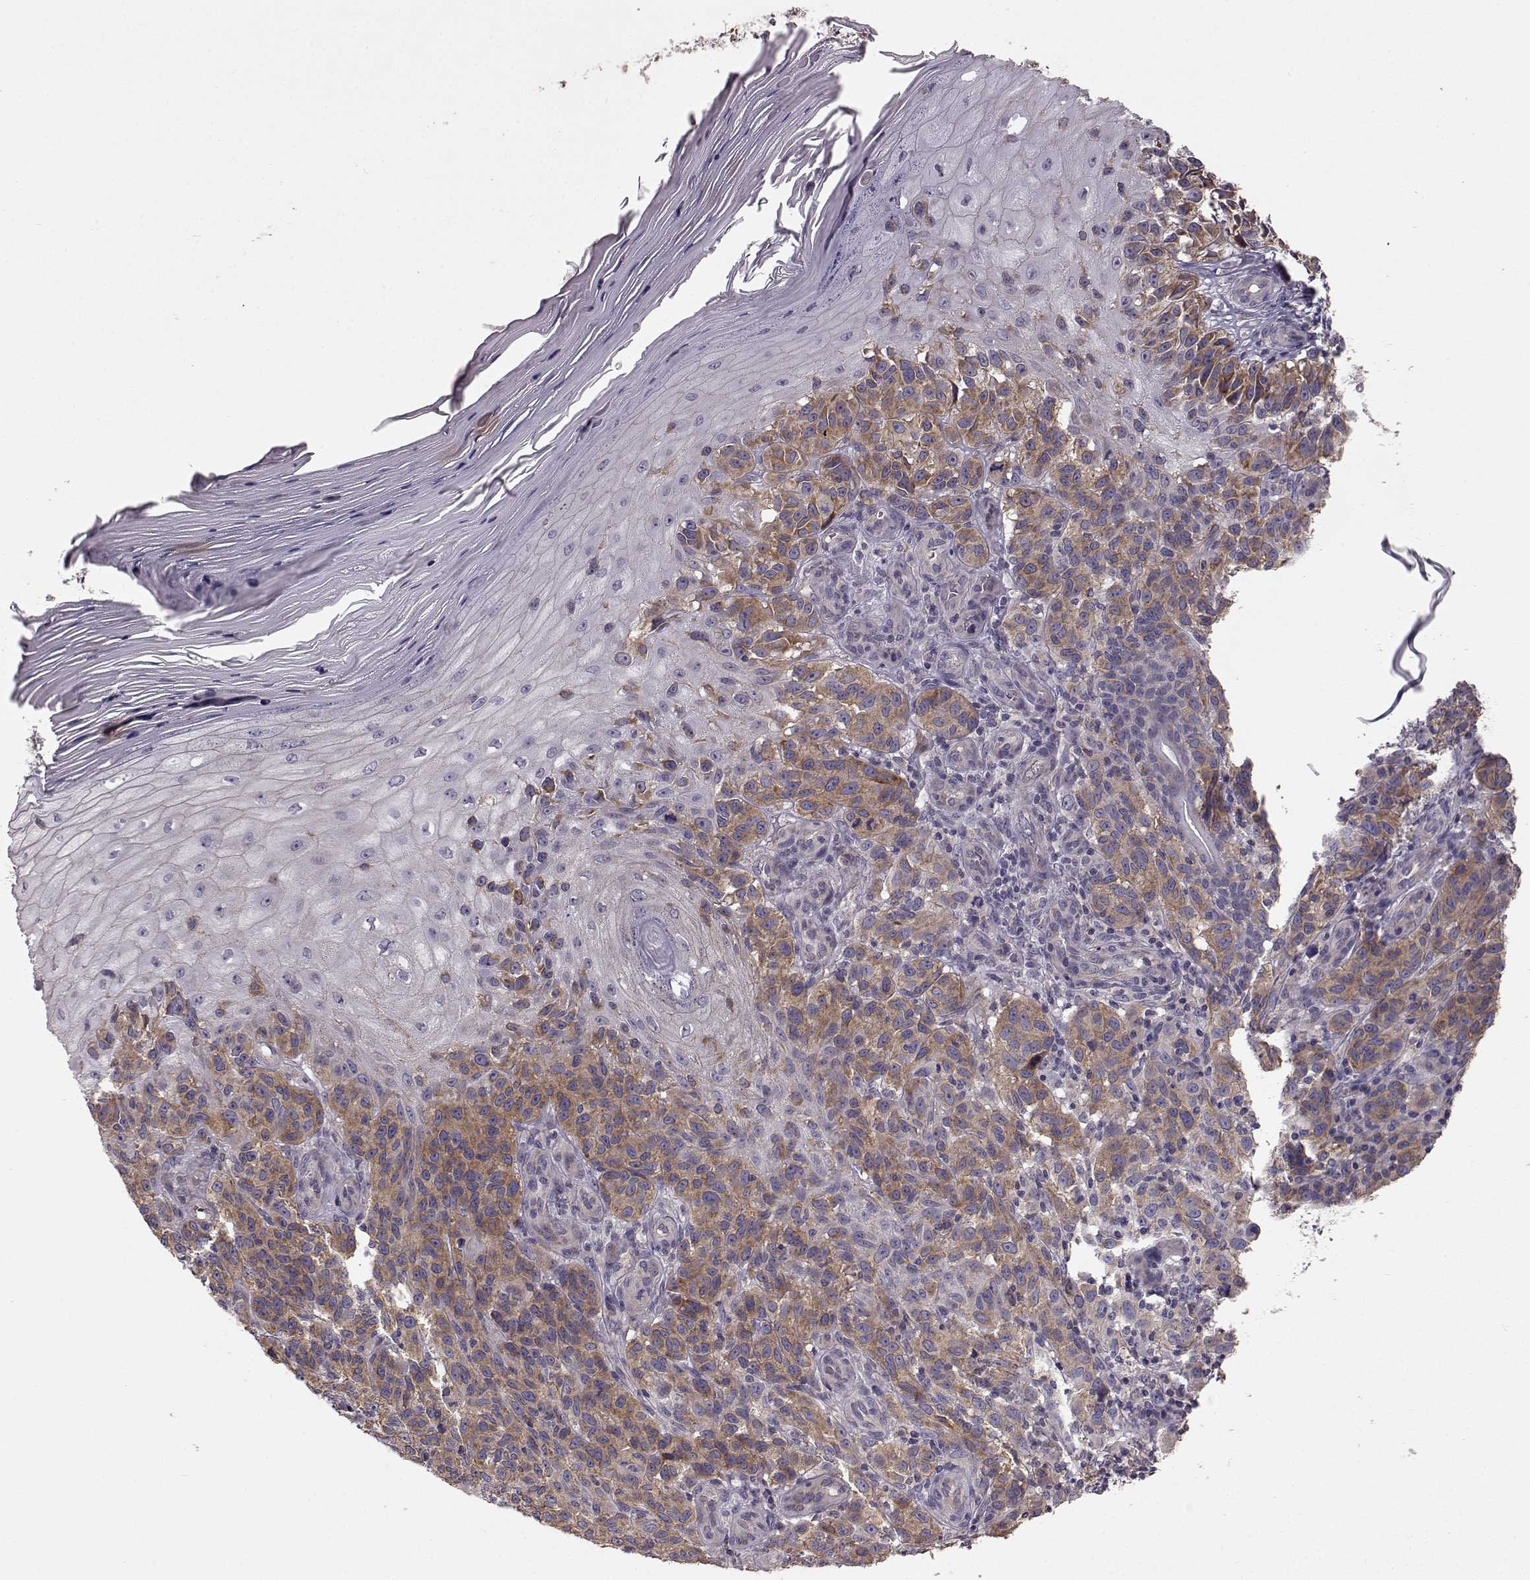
{"staining": {"intensity": "moderate", "quantity": ">75%", "location": "cytoplasmic/membranous"}, "tissue": "melanoma", "cell_type": "Tumor cells", "image_type": "cancer", "snomed": [{"axis": "morphology", "description": "Malignant melanoma, NOS"}, {"axis": "topography", "description": "Skin"}], "caption": "Immunohistochemical staining of human melanoma reveals medium levels of moderate cytoplasmic/membranous positivity in about >75% of tumor cells.", "gene": "ERBB3", "patient": {"sex": "female", "age": 53}}